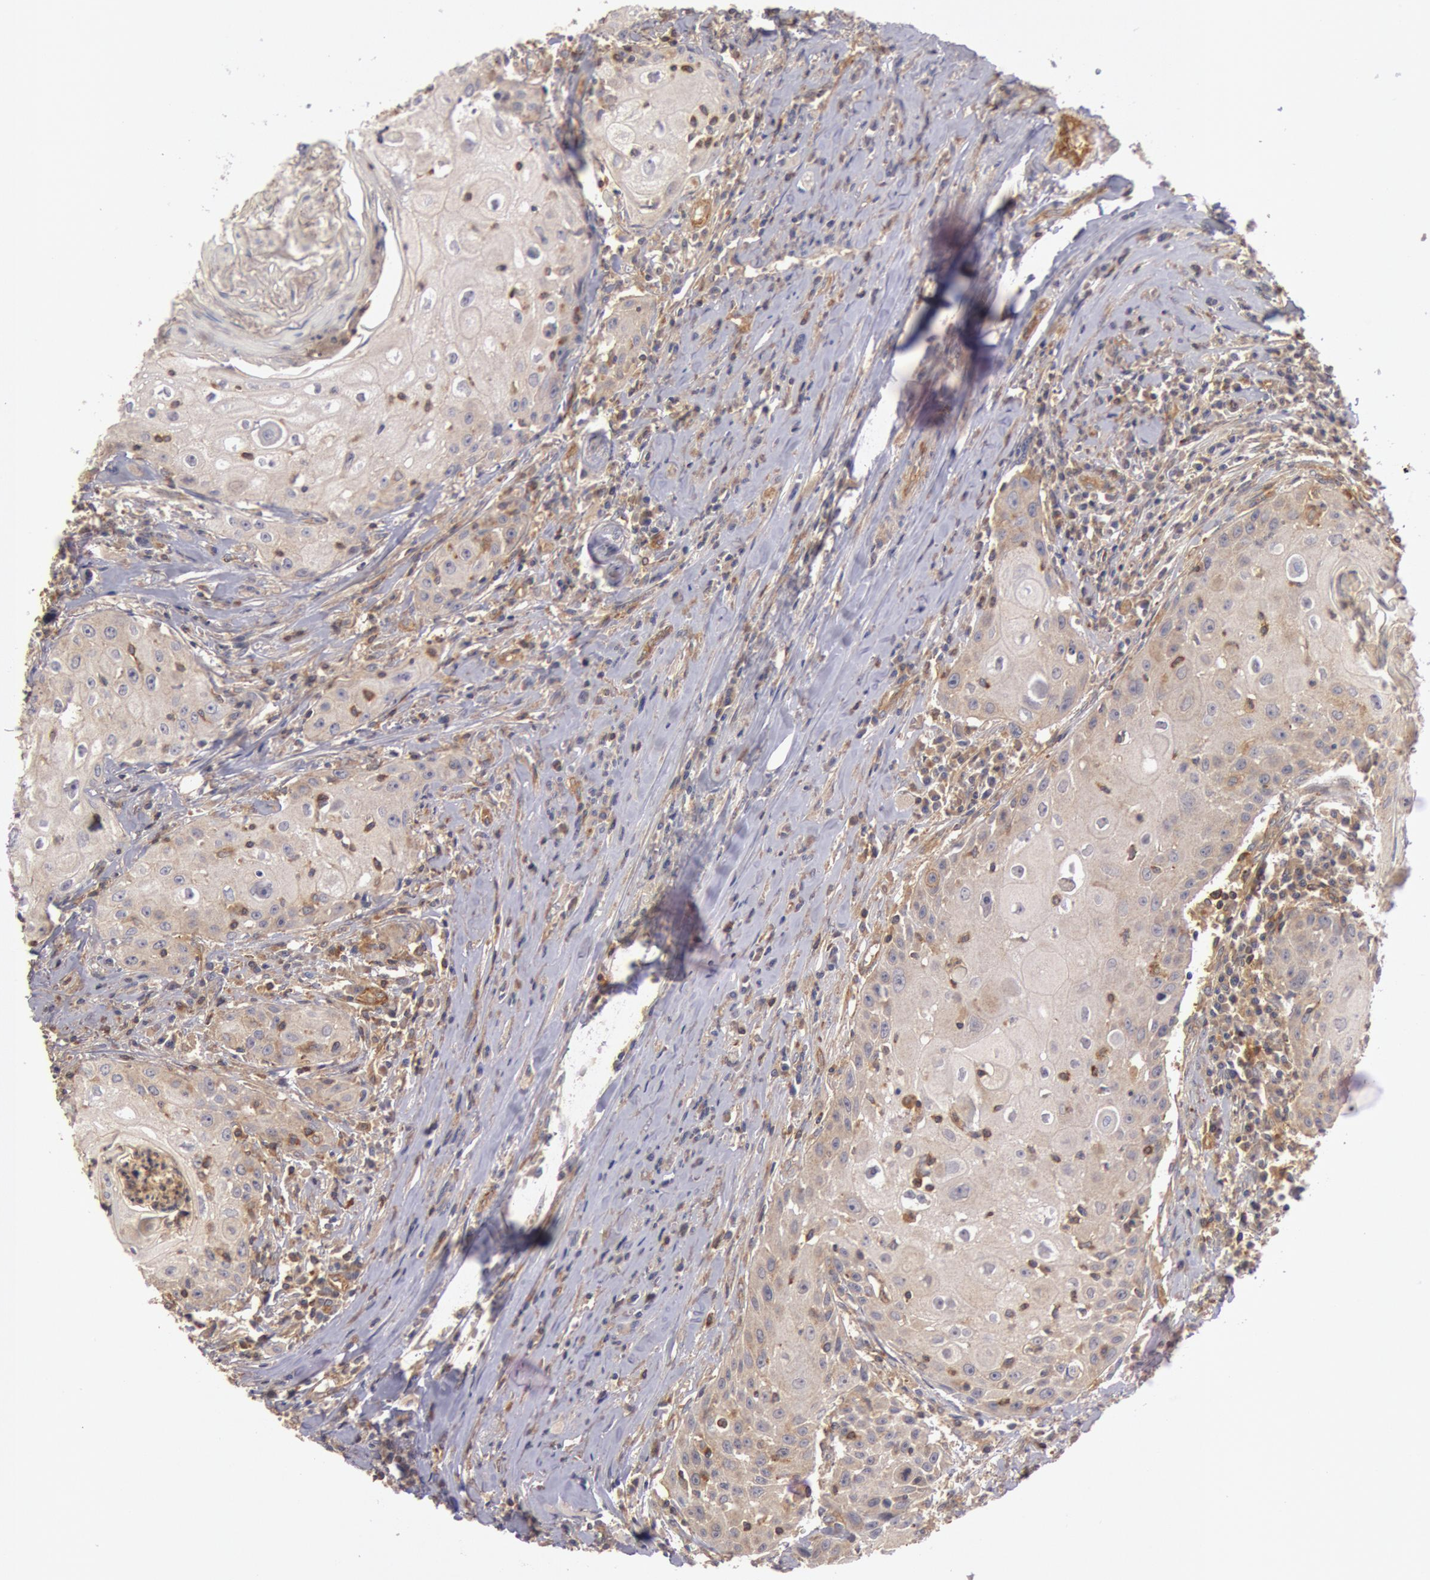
{"staining": {"intensity": "weak", "quantity": ">75%", "location": "cytoplasmic/membranous"}, "tissue": "head and neck cancer", "cell_type": "Tumor cells", "image_type": "cancer", "snomed": [{"axis": "morphology", "description": "Squamous cell carcinoma, NOS"}, {"axis": "topography", "description": "Oral tissue"}, {"axis": "topography", "description": "Head-Neck"}], "caption": "Weak cytoplasmic/membranous protein staining is identified in about >75% of tumor cells in squamous cell carcinoma (head and neck).", "gene": "PIK3R1", "patient": {"sex": "female", "age": 82}}